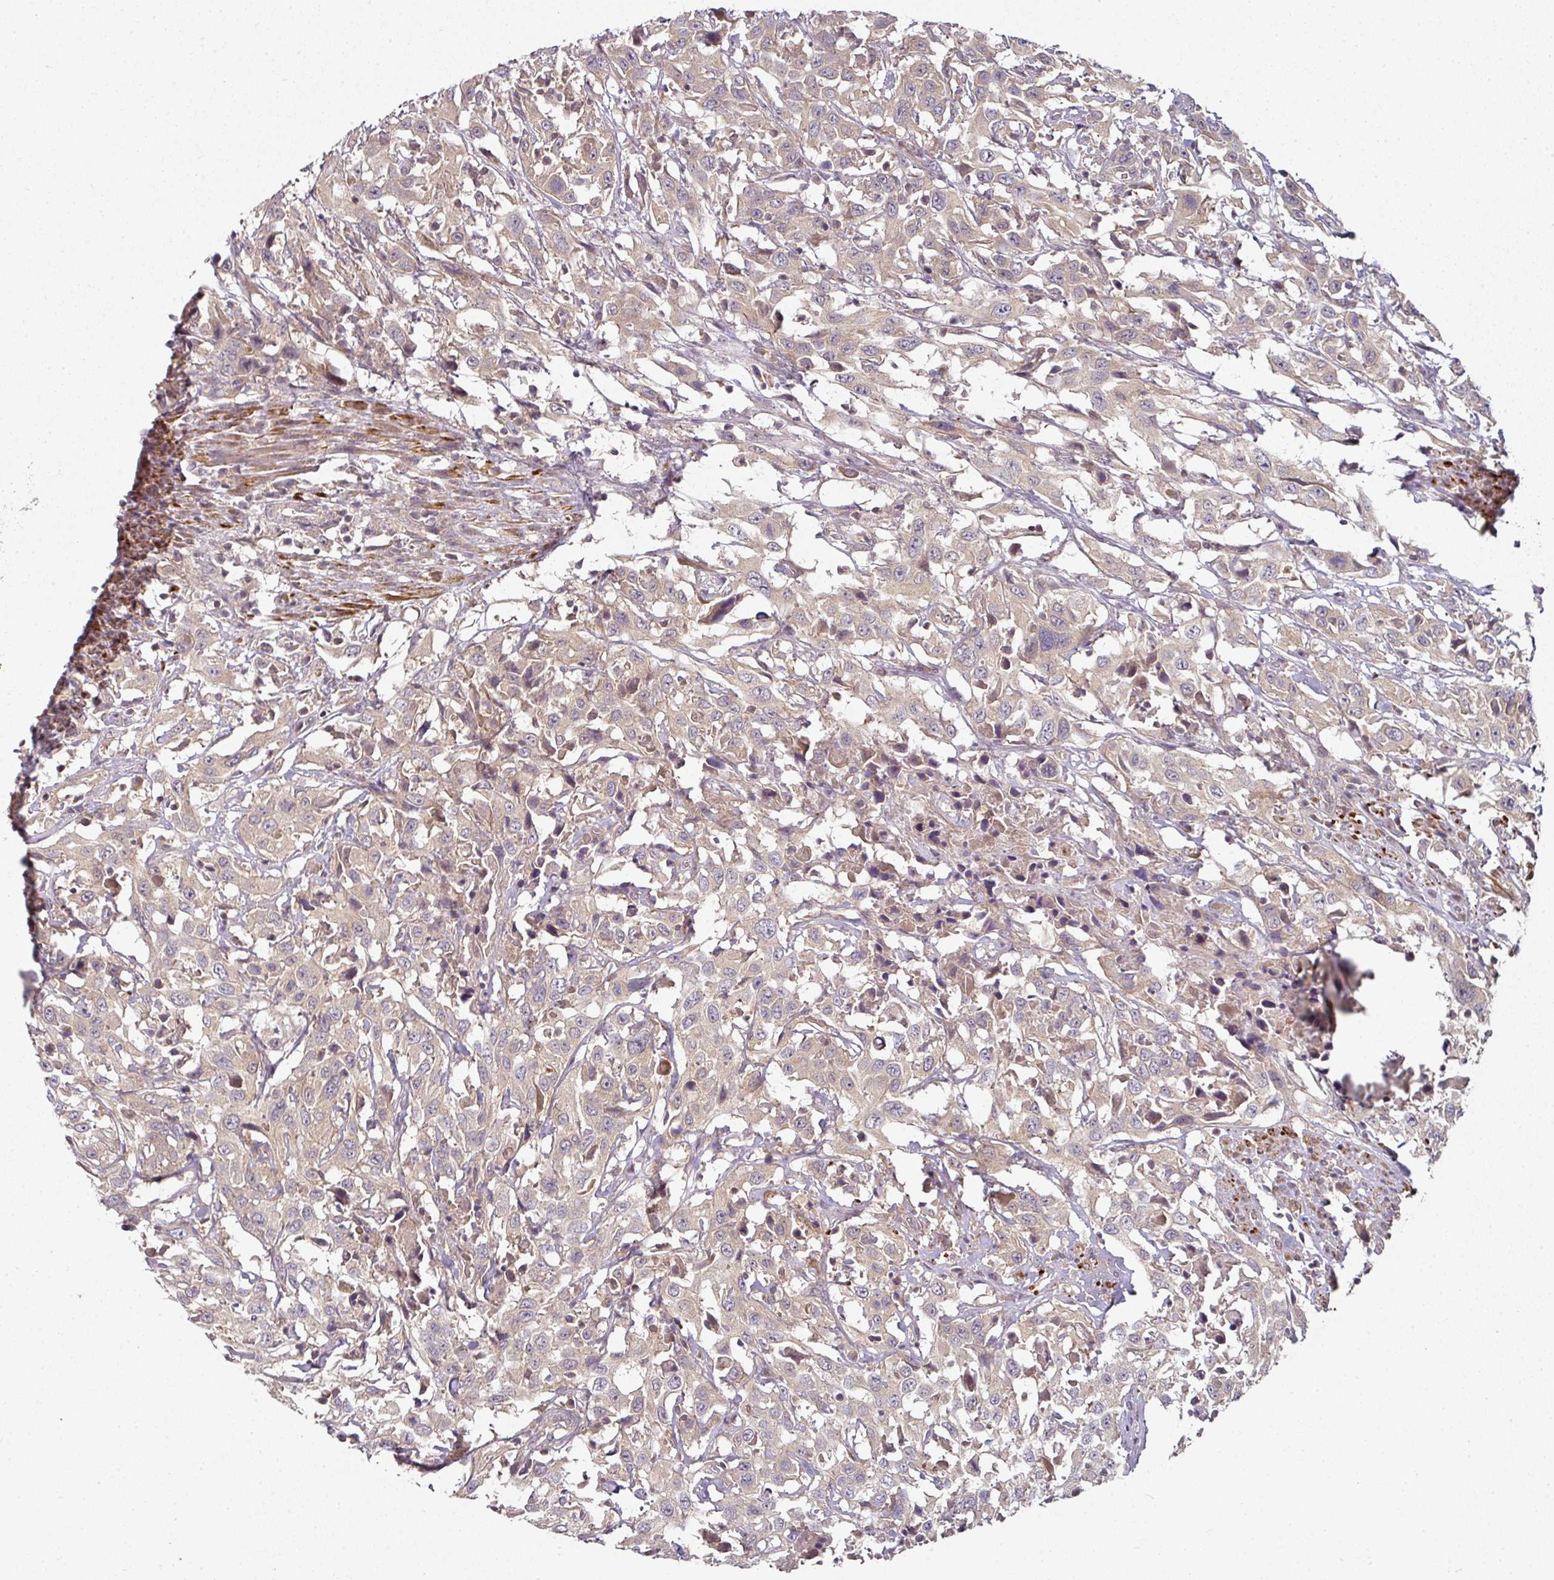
{"staining": {"intensity": "weak", "quantity": ">75%", "location": "cytoplasmic/membranous"}, "tissue": "urothelial cancer", "cell_type": "Tumor cells", "image_type": "cancer", "snomed": [{"axis": "morphology", "description": "Urothelial carcinoma, High grade"}, {"axis": "topography", "description": "Urinary bladder"}], "caption": "This is an image of IHC staining of urothelial cancer, which shows weak staining in the cytoplasmic/membranous of tumor cells.", "gene": "MAP2K2", "patient": {"sex": "male", "age": 61}}